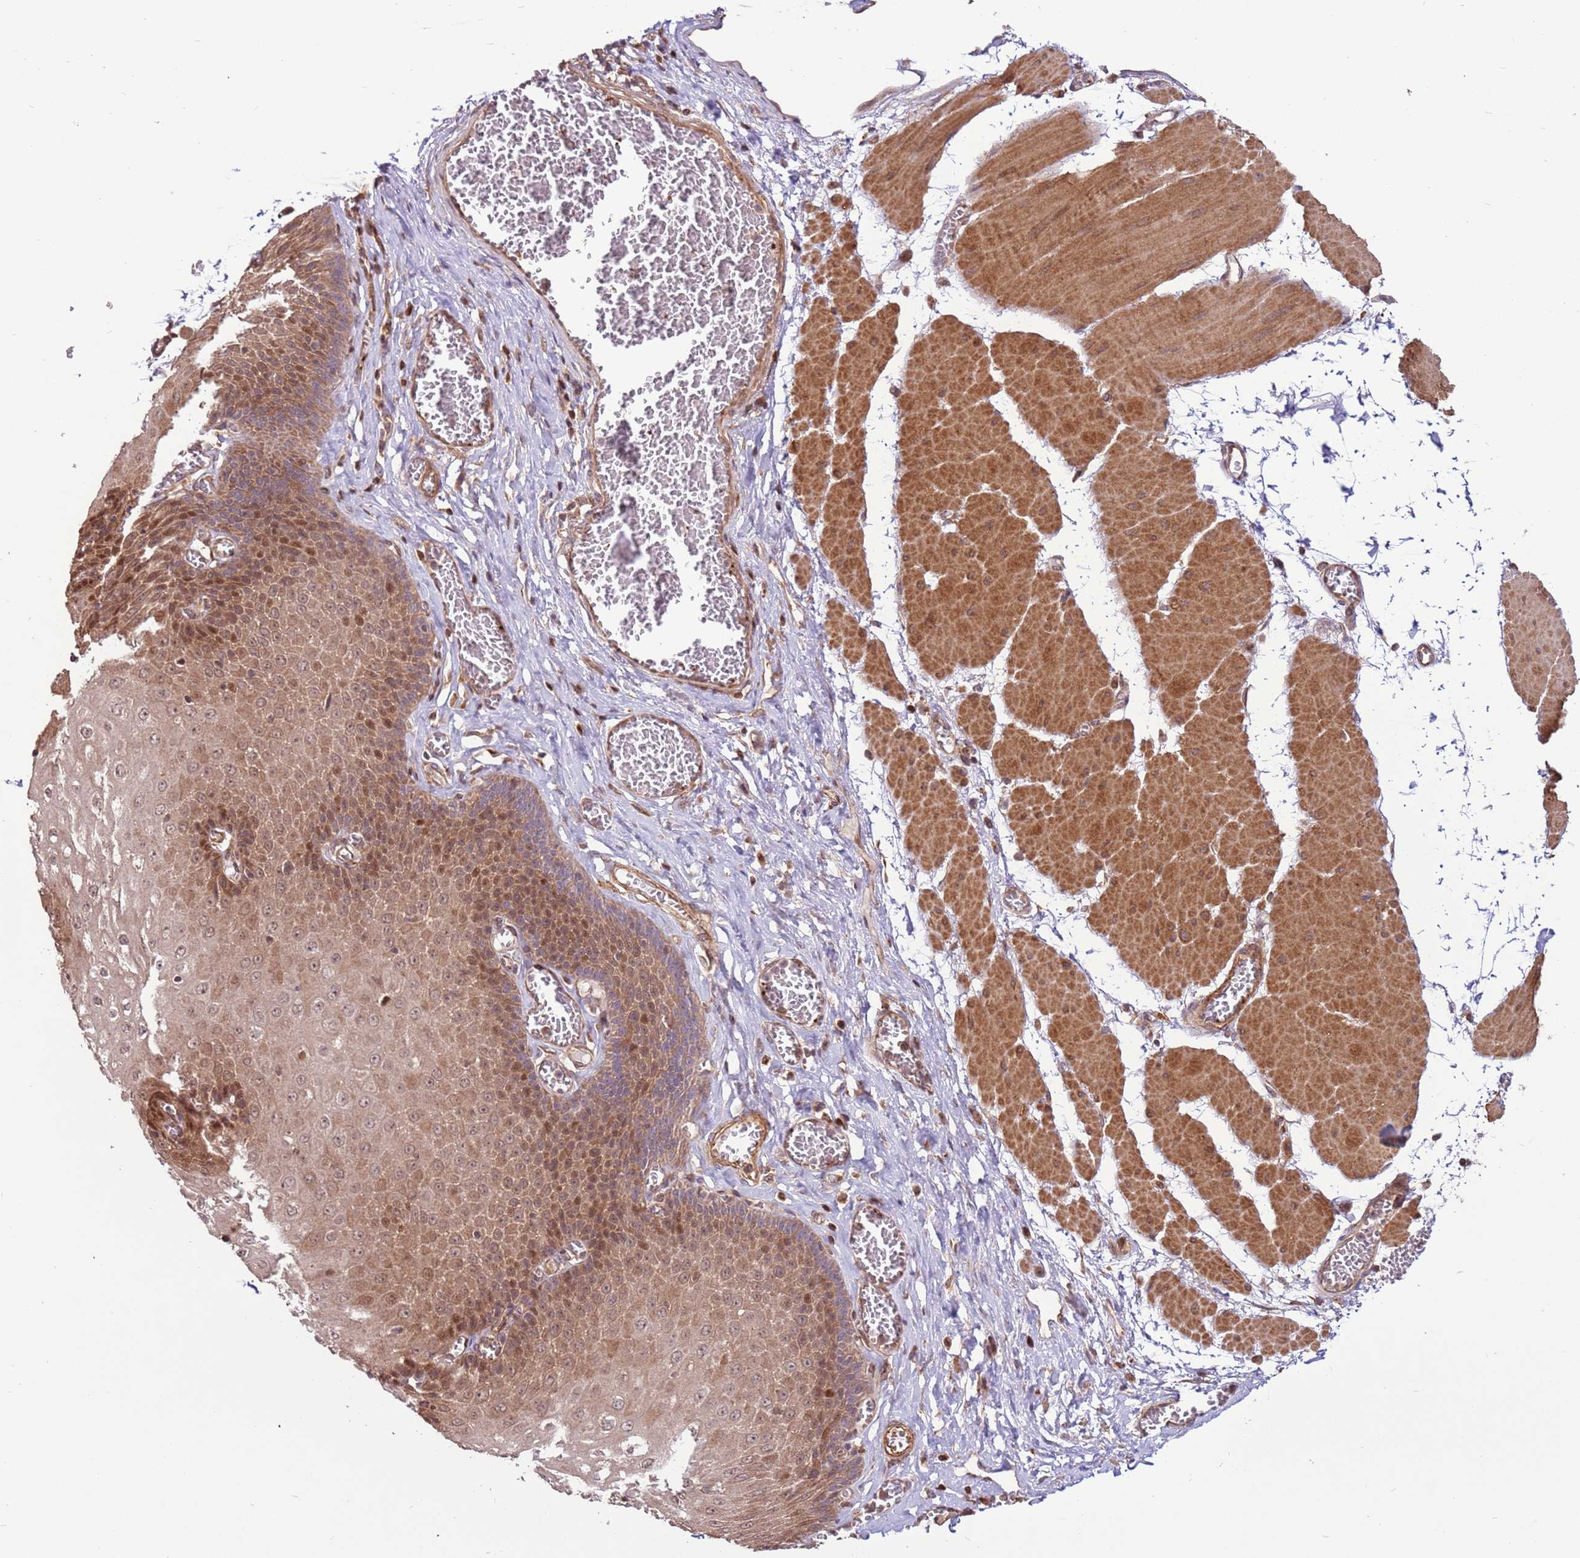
{"staining": {"intensity": "moderate", "quantity": ">75%", "location": "cytoplasmic/membranous,nuclear"}, "tissue": "esophagus", "cell_type": "Squamous epithelial cells", "image_type": "normal", "snomed": [{"axis": "morphology", "description": "Normal tissue, NOS"}, {"axis": "topography", "description": "Esophagus"}], "caption": "Protein expression by IHC displays moderate cytoplasmic/membranous,nuclear expression in approximately >75% of squamous epithelial cells in benign esophagus.", "gene": "CCDC112", "patient": {"sex": "male", "age": 60}}